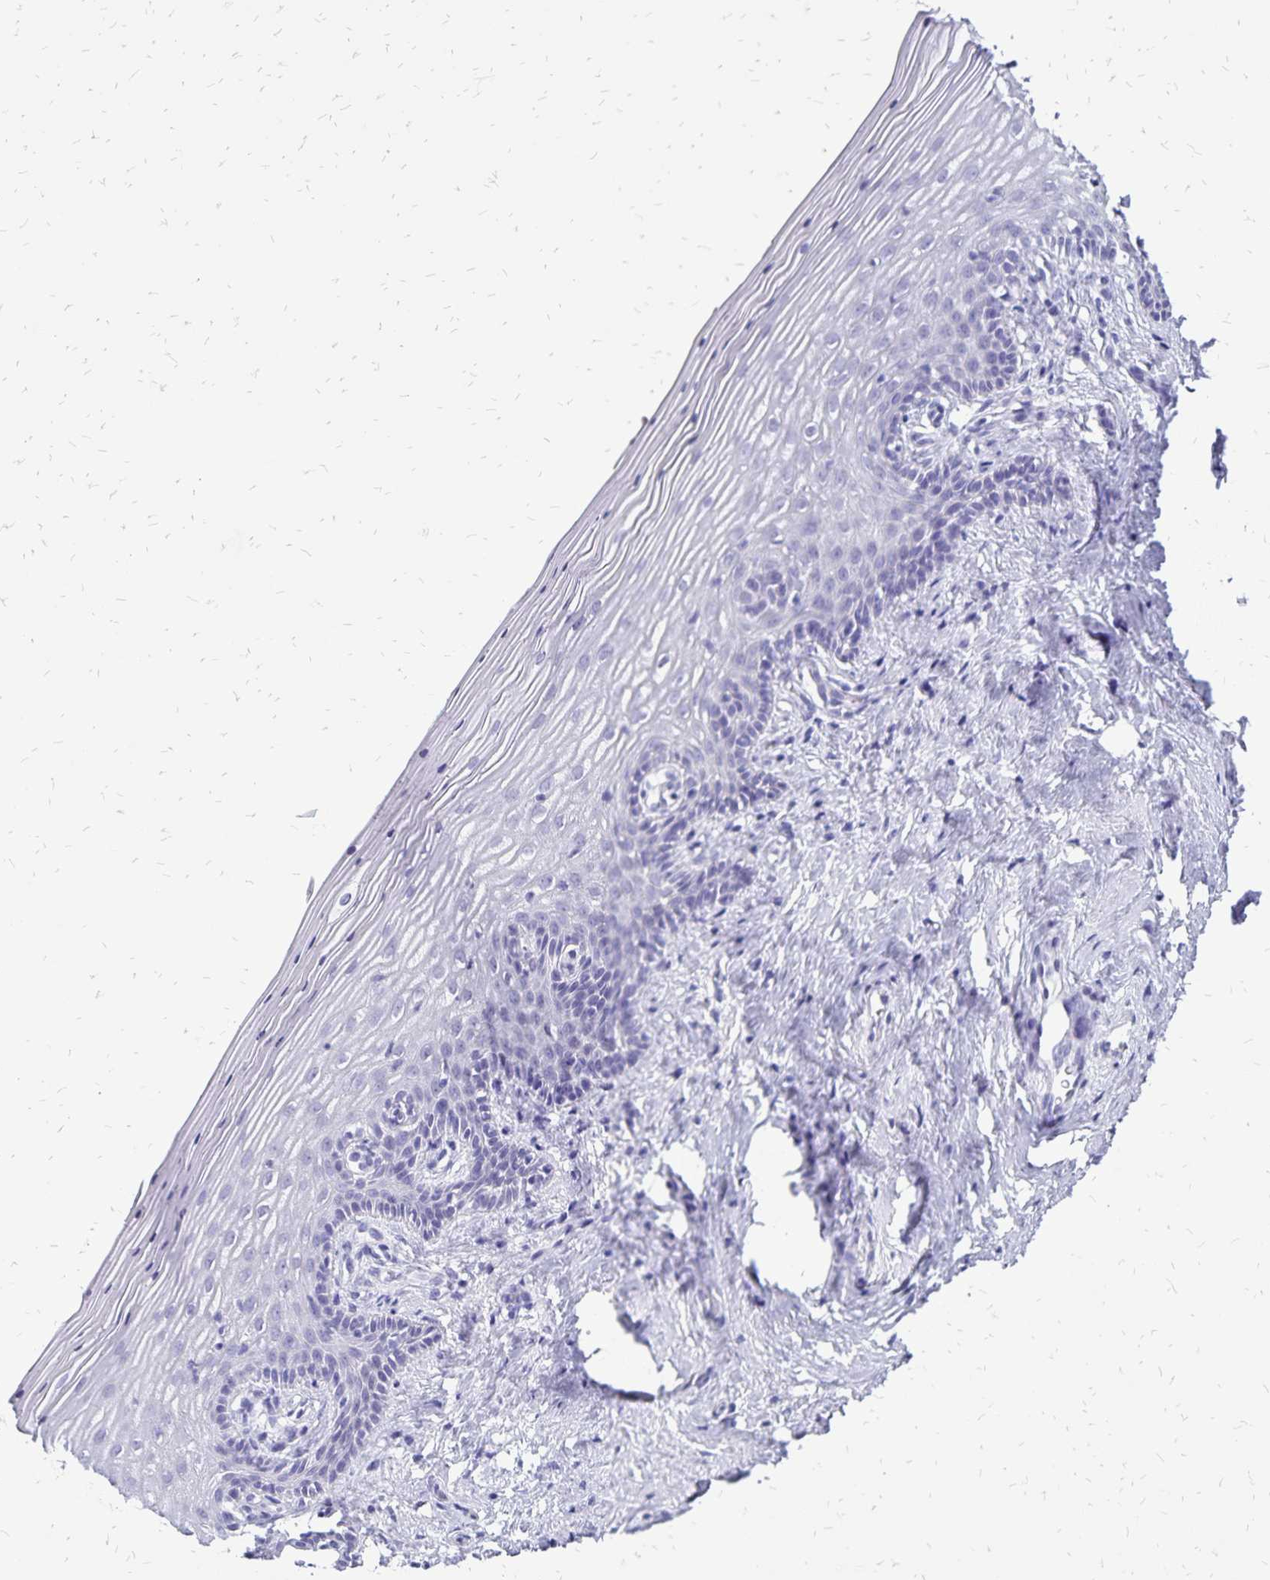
{"staining": {"intensity": "negative", "quantity": "none", "location": "none"}, "tissue": "vagina", "cell_type": "Squamous epithelial cells", "image_type": "normal", "snomed": [{"axis": "morphology", "description": "Normal tissue, NOS"}, {"axis": "topography", "description": "Vagina"}], "caption": "Vagina was stained to show a protein in brown. There is no significant staining in squamous epithelial cells. (Brightfield microscopy of DAB IHC at high magnification).", "gene": "HMGB3", "patient": {"sex": "female", "age": 45}}